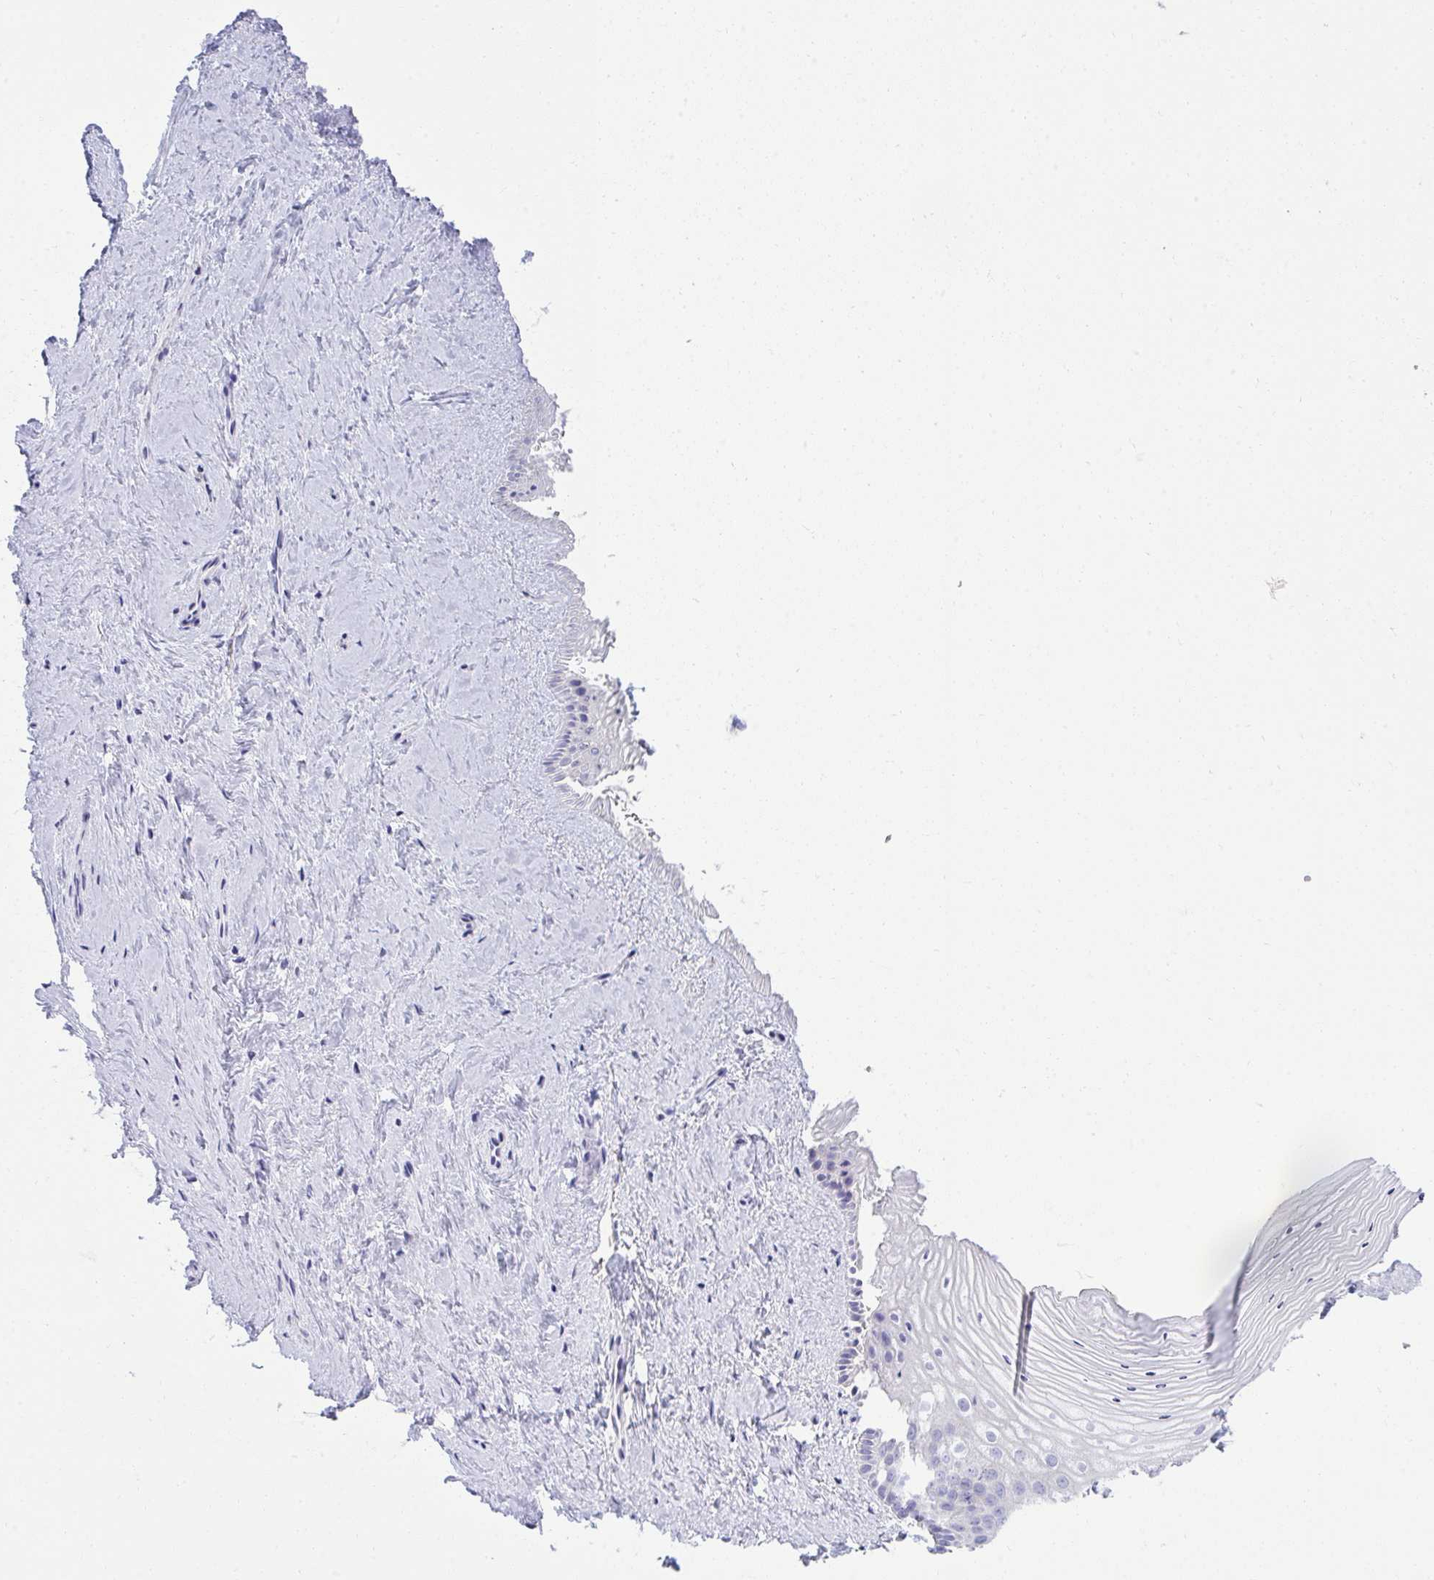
{"staining": {"intensity": "negative", "quantity": "none", "location": "none"}, "tissue": "vagina", "cell_type": "Squamous epithelial cells", "image_type": "normal", "snomed": [{"axis": "morphology", "description": "Normal tissue, NOS"}, {"axis": "topography", "description": "Vagina"}], "caption": "High power microscopy micrograph of an immunohistochemistry micrograph of normal vagina, revealing no significant expression in squamous epithelial cells.", "gene": "FASLG", "patient": {"sex": "female", "age": 45}}